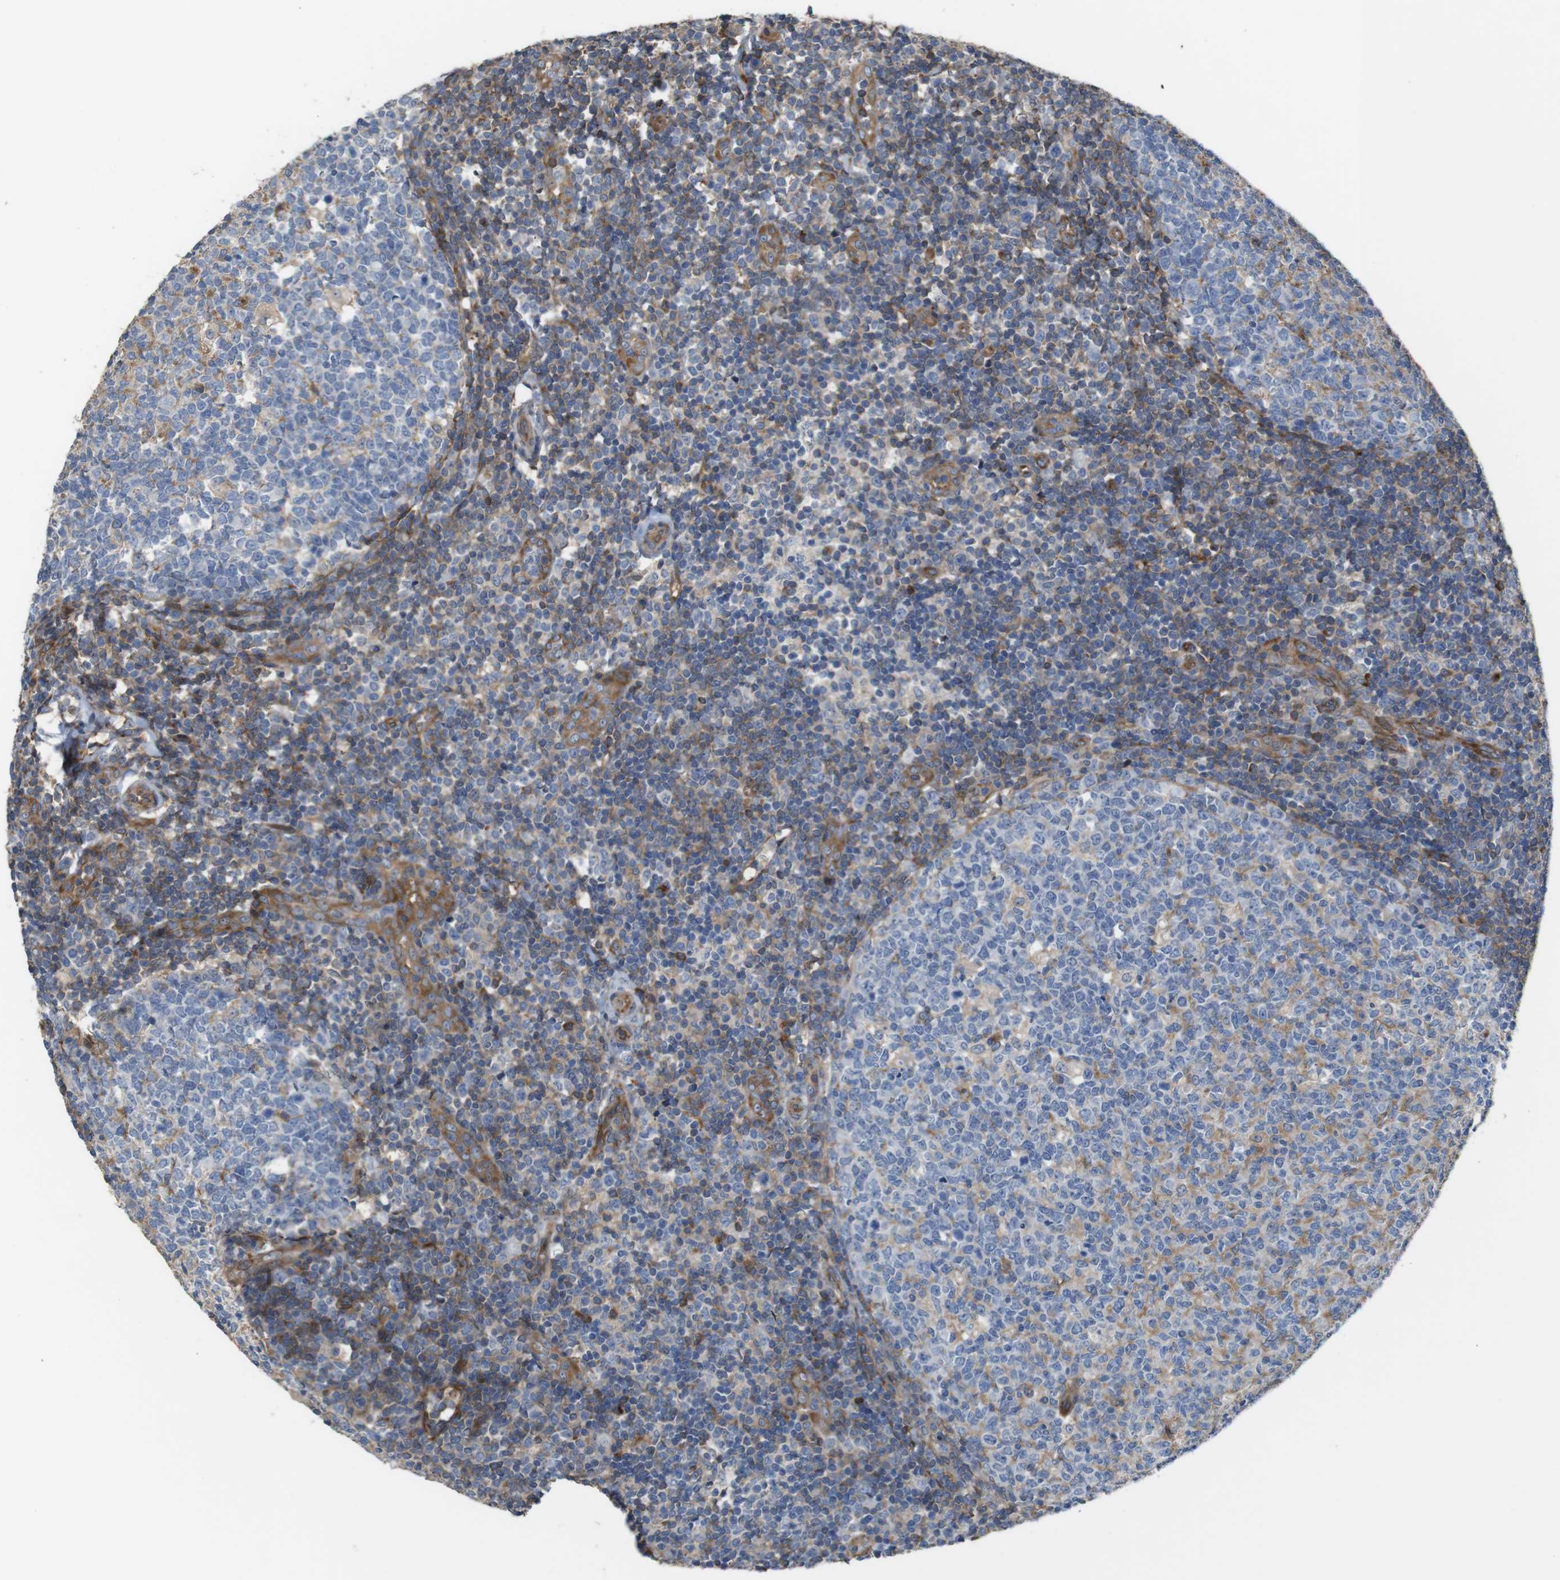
{"staining": {"intensity": "moderate", "quantity": "25%-75%", "location": "cytoplasmic/membranous"}, "tissue": "tonsil", "cell_type": "Germinal center cells", "image_type": "normal", "snomed": [{"axis": "morphology", "description": "Normal tissue, NOS"}, {"axis": "topography", "description": "Tonsil"}], "caption": "Germinal center cells display moderate cytoplasmic/membranous positivity in about 25%-75% of cells in unremarkable tonsil.", "gene": "PCOLCE2", "patient": {"sex": "female", "age": 19}}